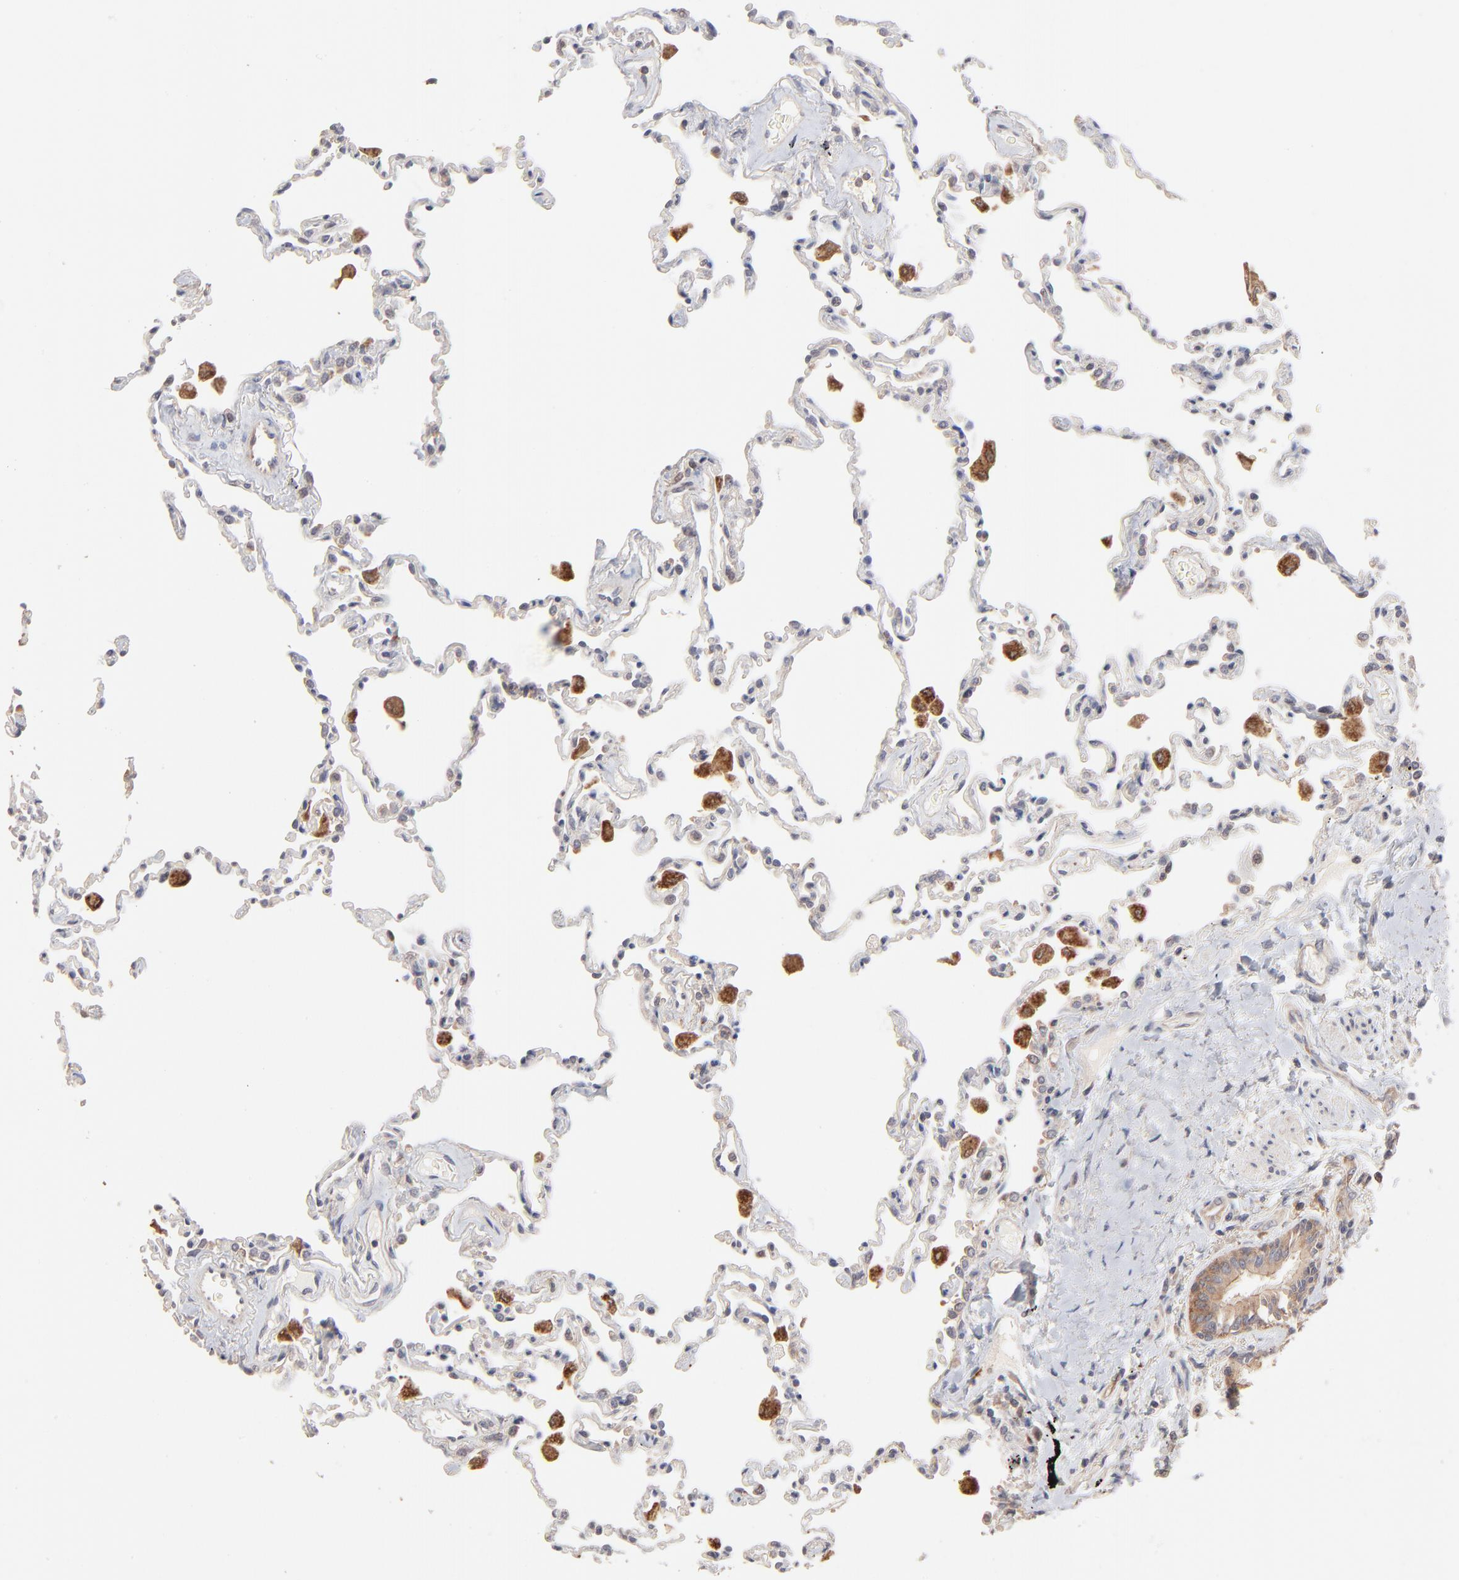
{"staining": {"intensity": "weak", "quantity": "25%-75%", "location": "cytoplasmic/membranous"}, "tissue": "lung", "cell_type": "Alveolar cells", "image_type": "normal", "snomed": [{"axis": "morphology", "description": "Normal tissue, NOS"}, {"axis": "topography", "description": "Lung"}], "caption": "High-magnification brightfield microscopy of unremarkable lung stained with DAB (3,3'-diaminobenzidine) (brown) and counterstained with hematoxylin (blue). alveolar cells exhibit weak cytoplasmic/membranous positivity is identified in approximately25%-75% of cells. The staining is performed using DAB brown chromogen to label protein expression. The nuclei are counter-stained blue using hematoxylin.", "gene": "IVNS1ABP", "patient": {"sex": "male", "age": 59}}